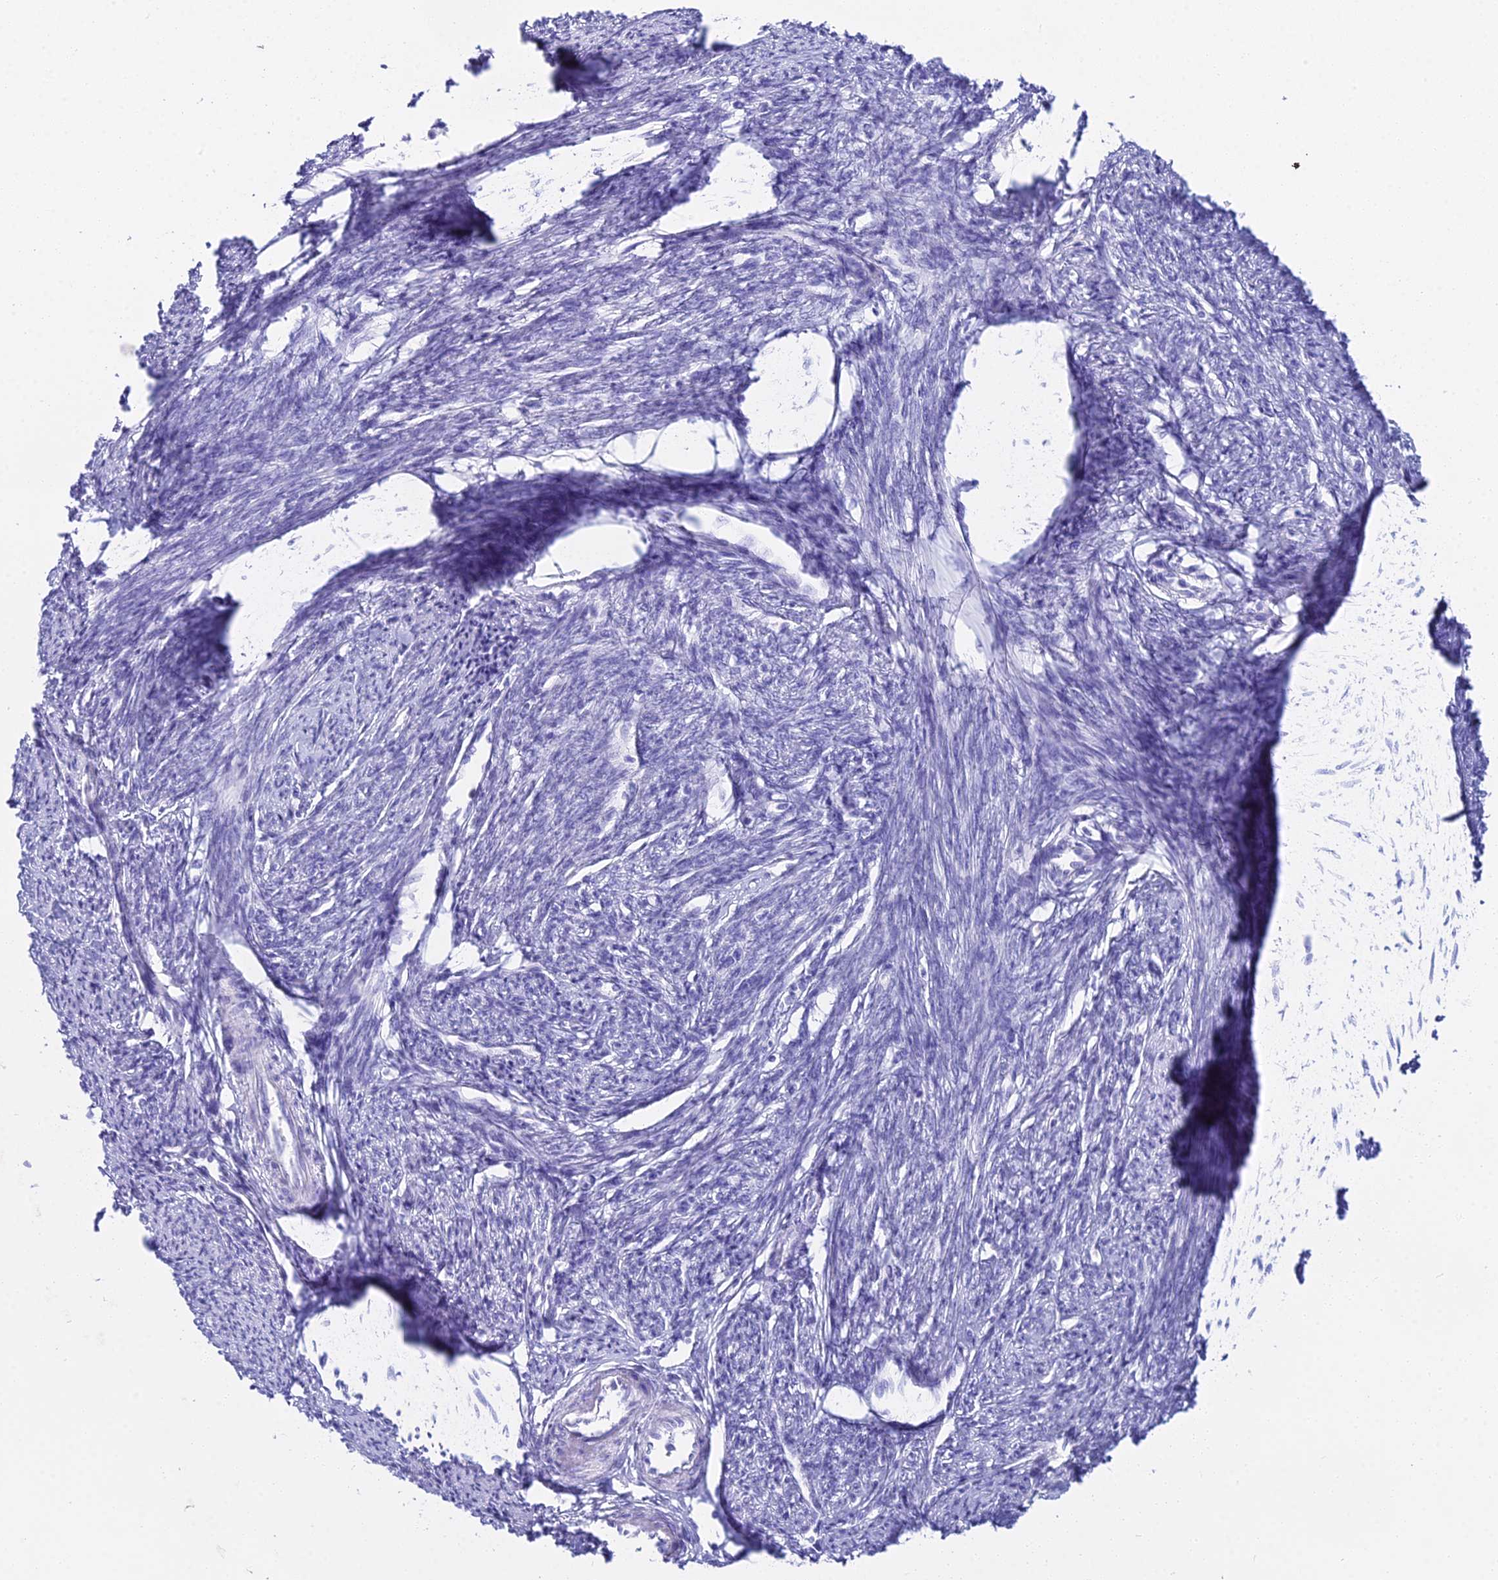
{"staining": {"intensity": "negative", "quantity": "none", "location": "none"}, "tissue": "smooth muscle", "cell_type": "Smooth muscle cells", "image_type": "normal", "snomed": [{"axis": "morphology", "description": "Normal tissue, NOS"}, {"axis": "topography", "description": "Smooth muscle"}, {"axis": "topography", "description": "Uterus"}], "caption": "Smooth muscle cells show no significant positivity in normal smooth muscle. The staining was performed using DAB to visualize the protein expression in brown, while the nuclei were stained in blue with hematoxylin (Magnification: 20x).", "gene": "CGB1", "patient": {"sex": "female", "age": 59}}